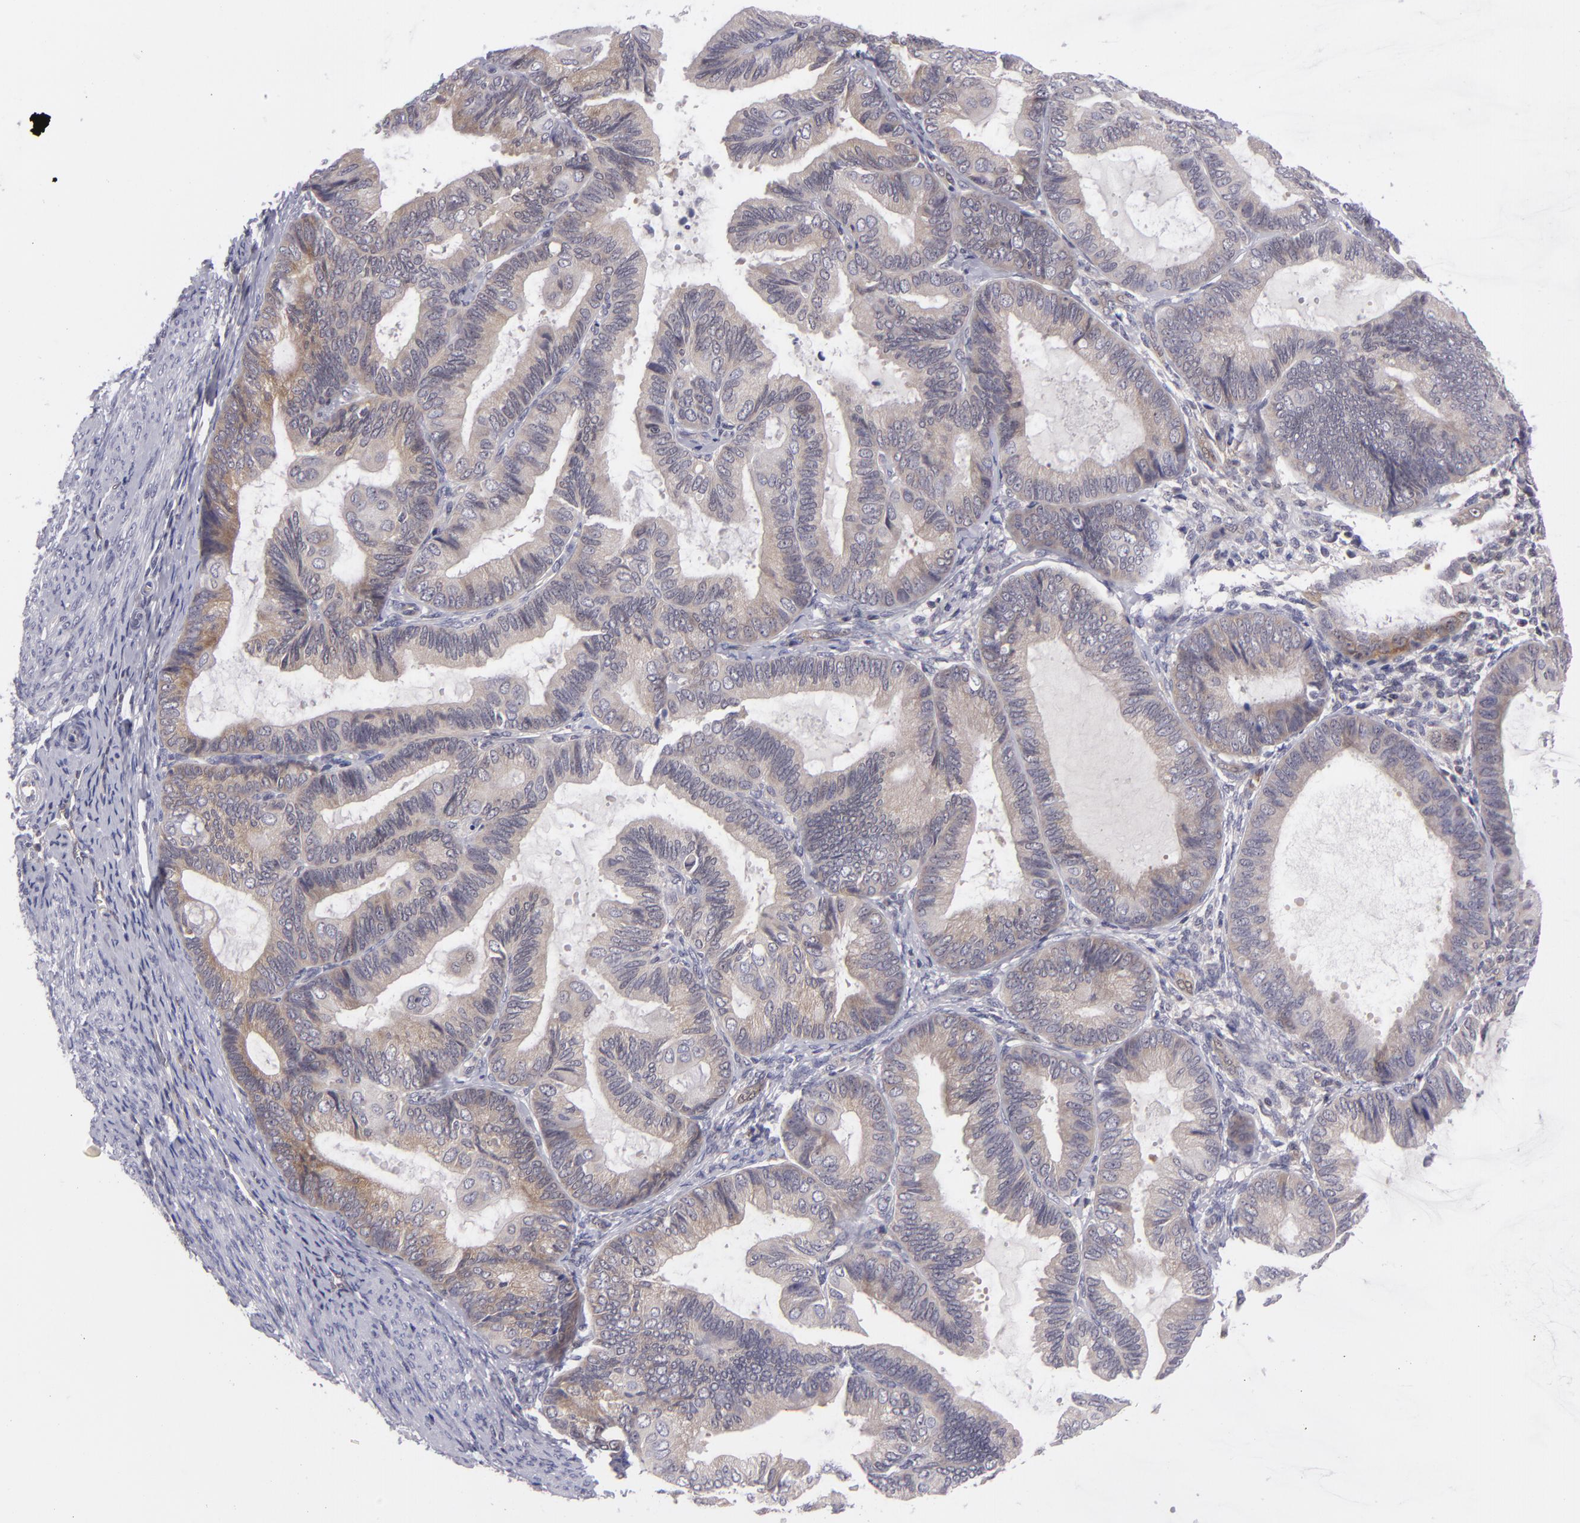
{"staining": {"intensity": "weak", "quantity": "25%-75%", "location": "cytoplasmic/membranous"}, "tissue": "endometrial cancer", "cell_type": "Tumor cells", "image_type": "cancer", "snomed": [{"axis": "morphology", "description": "Adenocarcinoma, NOS"}, {"axis": "topography", "description": "Endometrium"}], "caption": "Immunohistochemical staining of adenocarcinoma (endometrial) exhibits low levels of weak cytoplasmic/membranous expression in approximately 25%-75% of tumor cells.", "gene": "BCL10", "patient": {"sex": "female", "age": 63}}